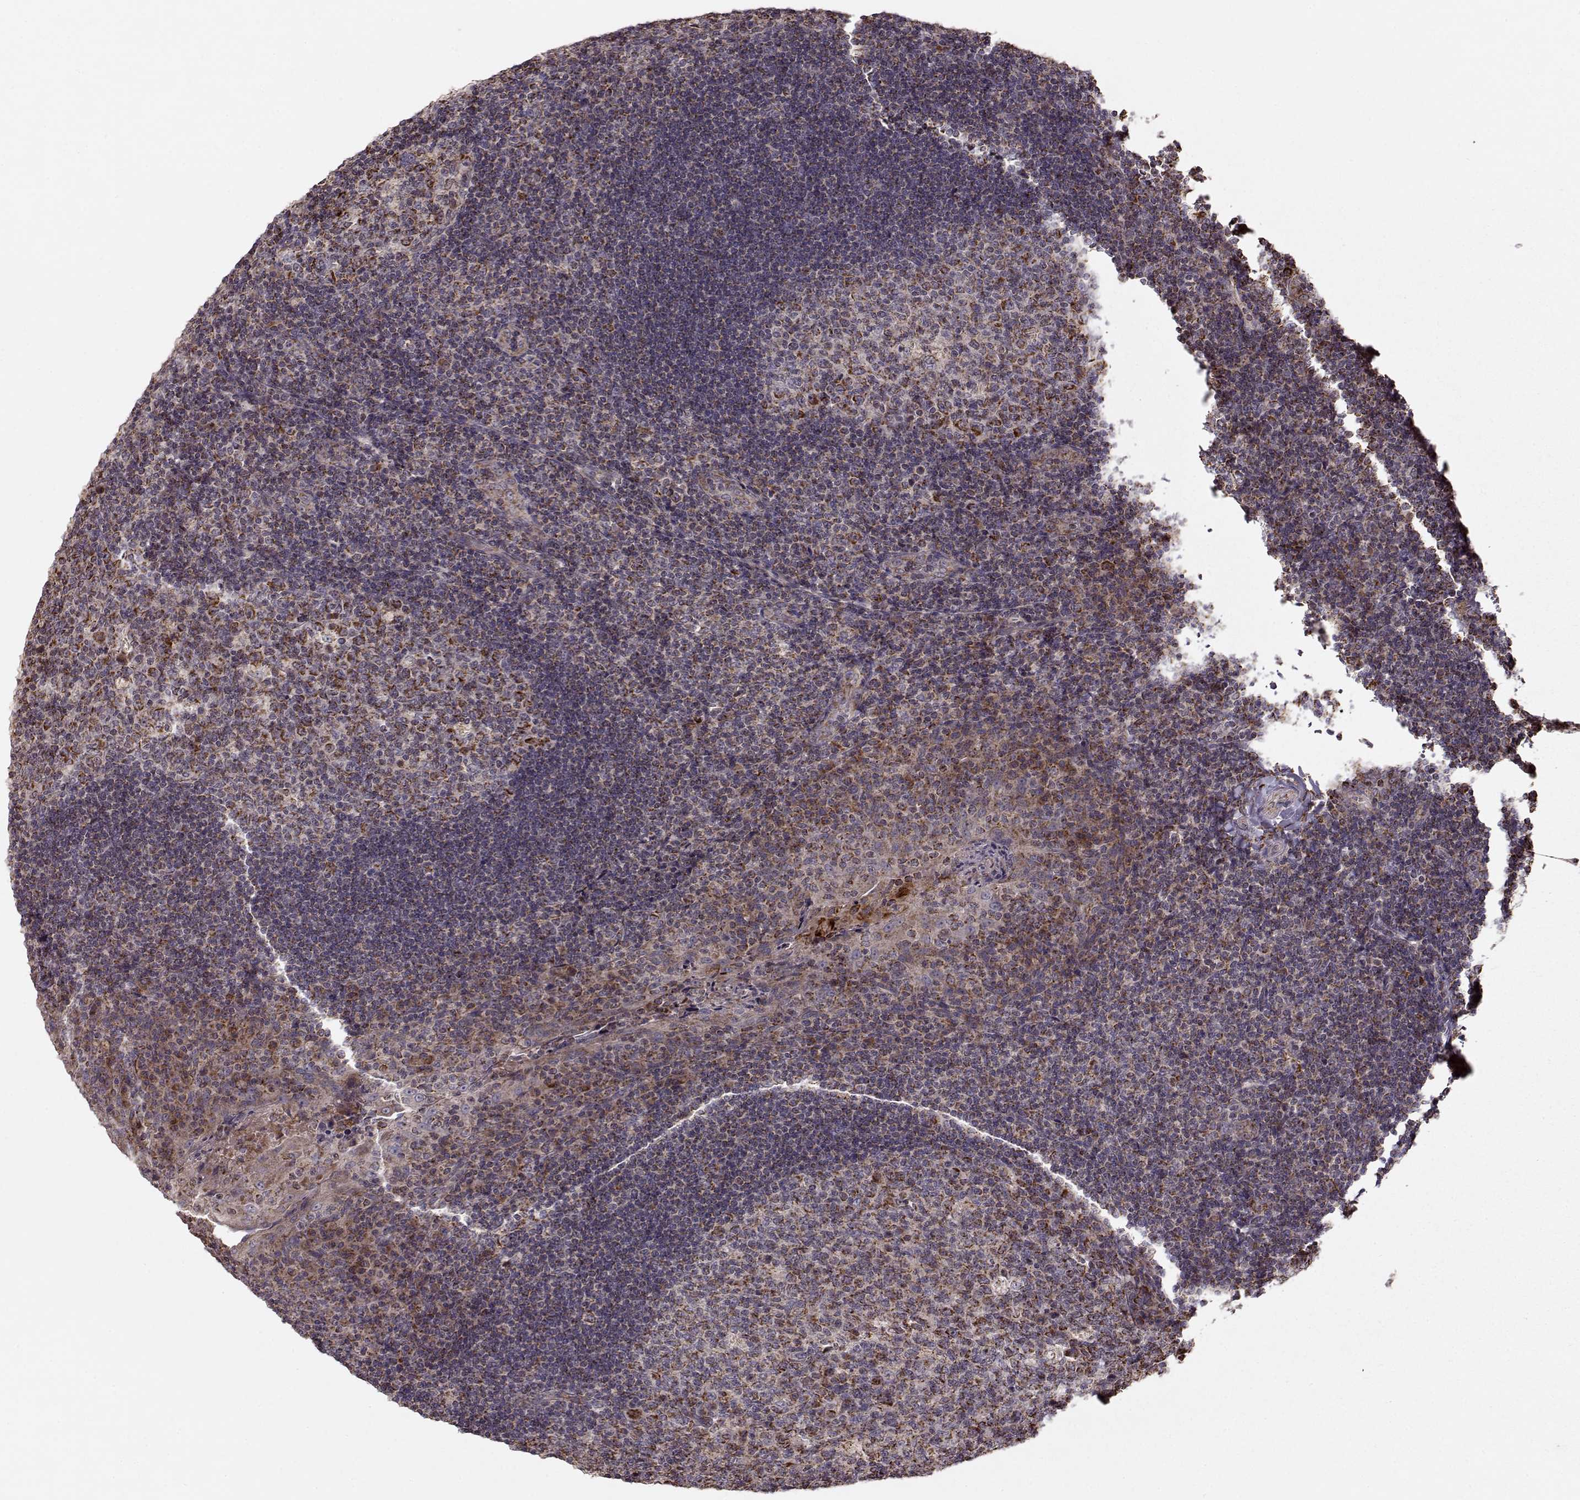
{"staining": {"intensity": "strong", "quantity": ">75%", "location": "cytoplasmic/membranous"}, "tissue": "tonsil", "cell_type": "Germinal center cells", "image_type": "normal", "snomed": [{"axis": "morphology", "description": "Normal tissue, NOS"}, {"axis": "topography", "description": "Tonsil"}], "caption": "Tonsil stained with immunohistochemistry demonstrates strong cytoplasmic/membranous expression in approximately >75% of germinal center cells.", "gene": "CMTM3", "patient": {"sex": "male", "age": 17}}